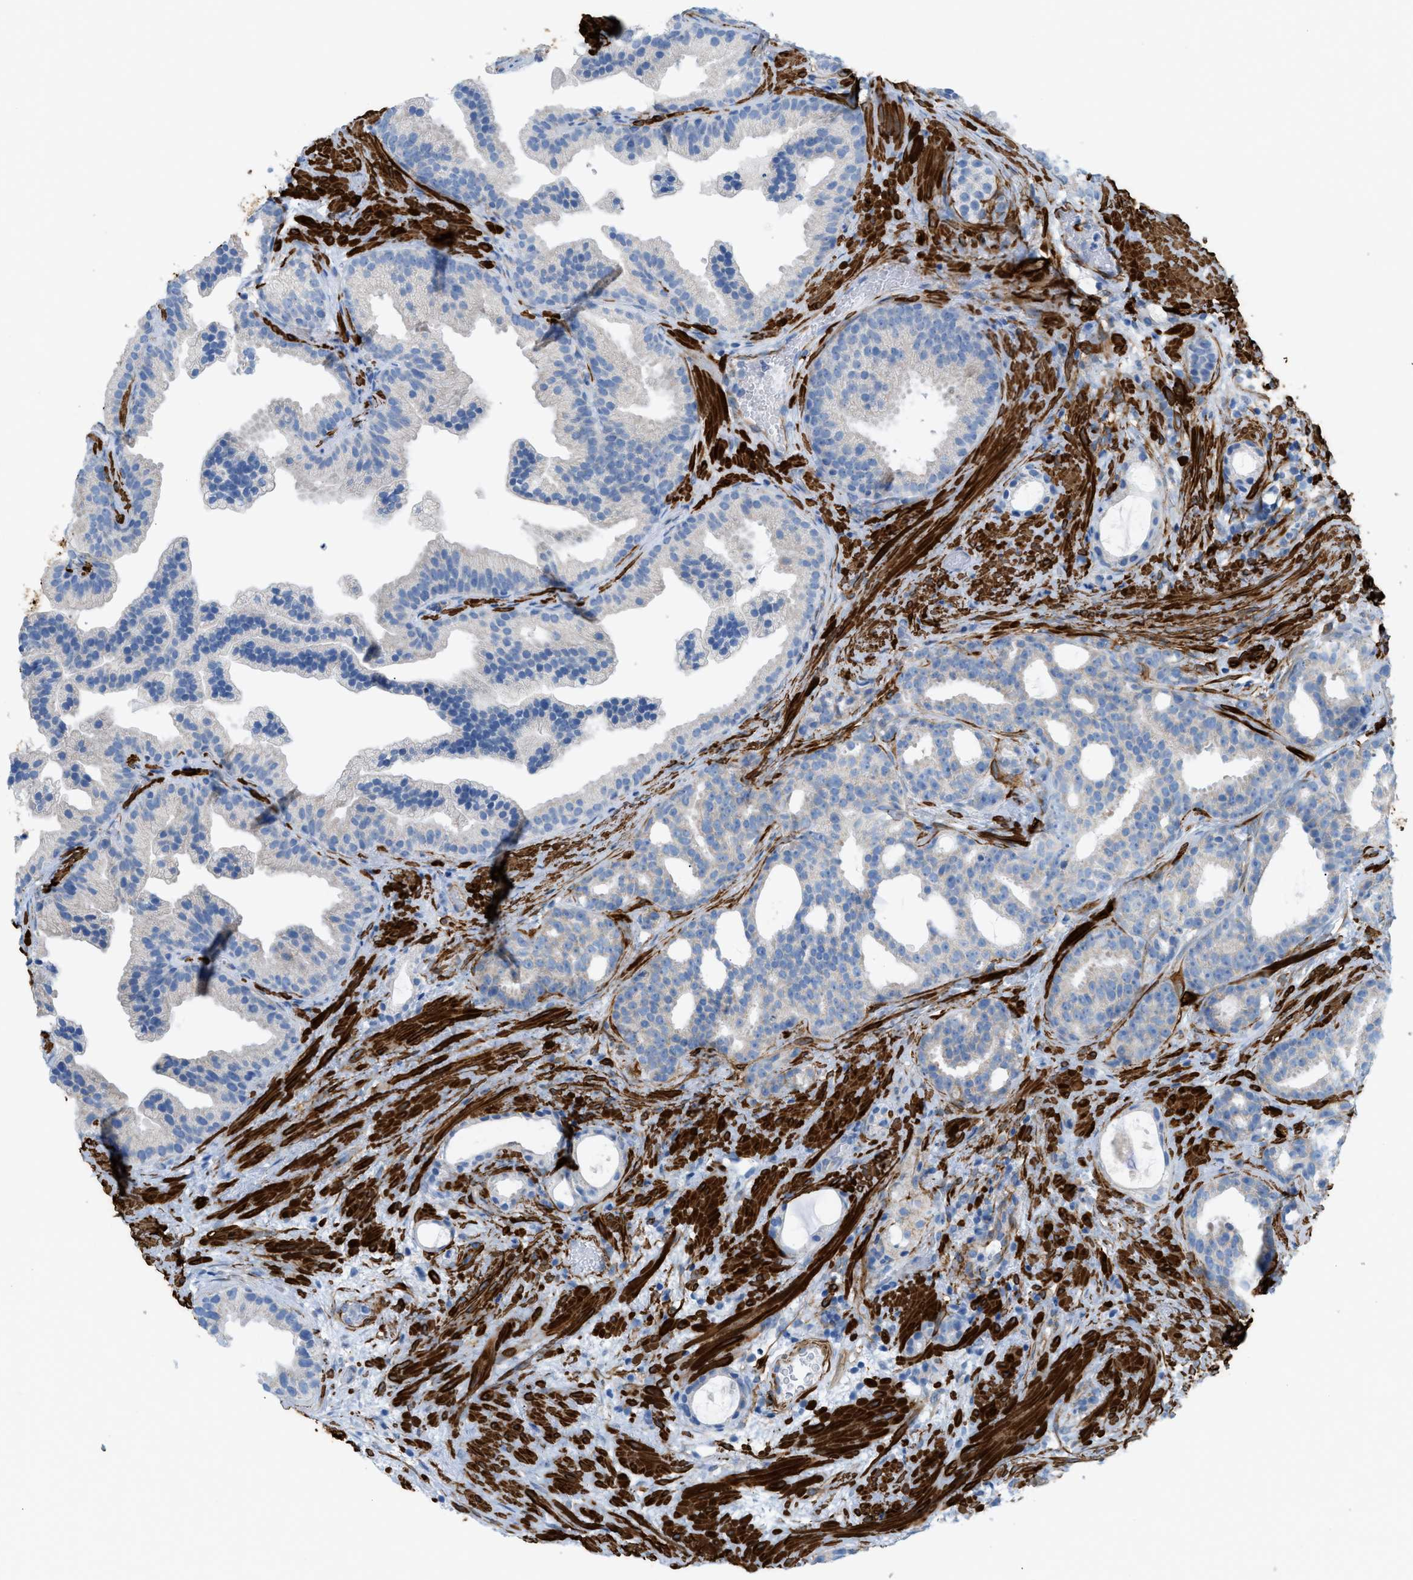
{"staining": {"intensity": "negative", "quantity": "none", "location": "none"}, "tissue": "prostate cancer", "cell_type": "Tumor cells", "image_type": "cancer", "snomed": [{"axis": "morphology", "description": "Adenocarcinoma, Low grade"}, {"axis": "topography", "description": "Prostate"}], "caption": "Tumor cells are negative for protein expression in human adenocarcinoma (low-grade) (prostate).", "gene": "MYH11", "patient": {"sex": "male", "age": 89}}